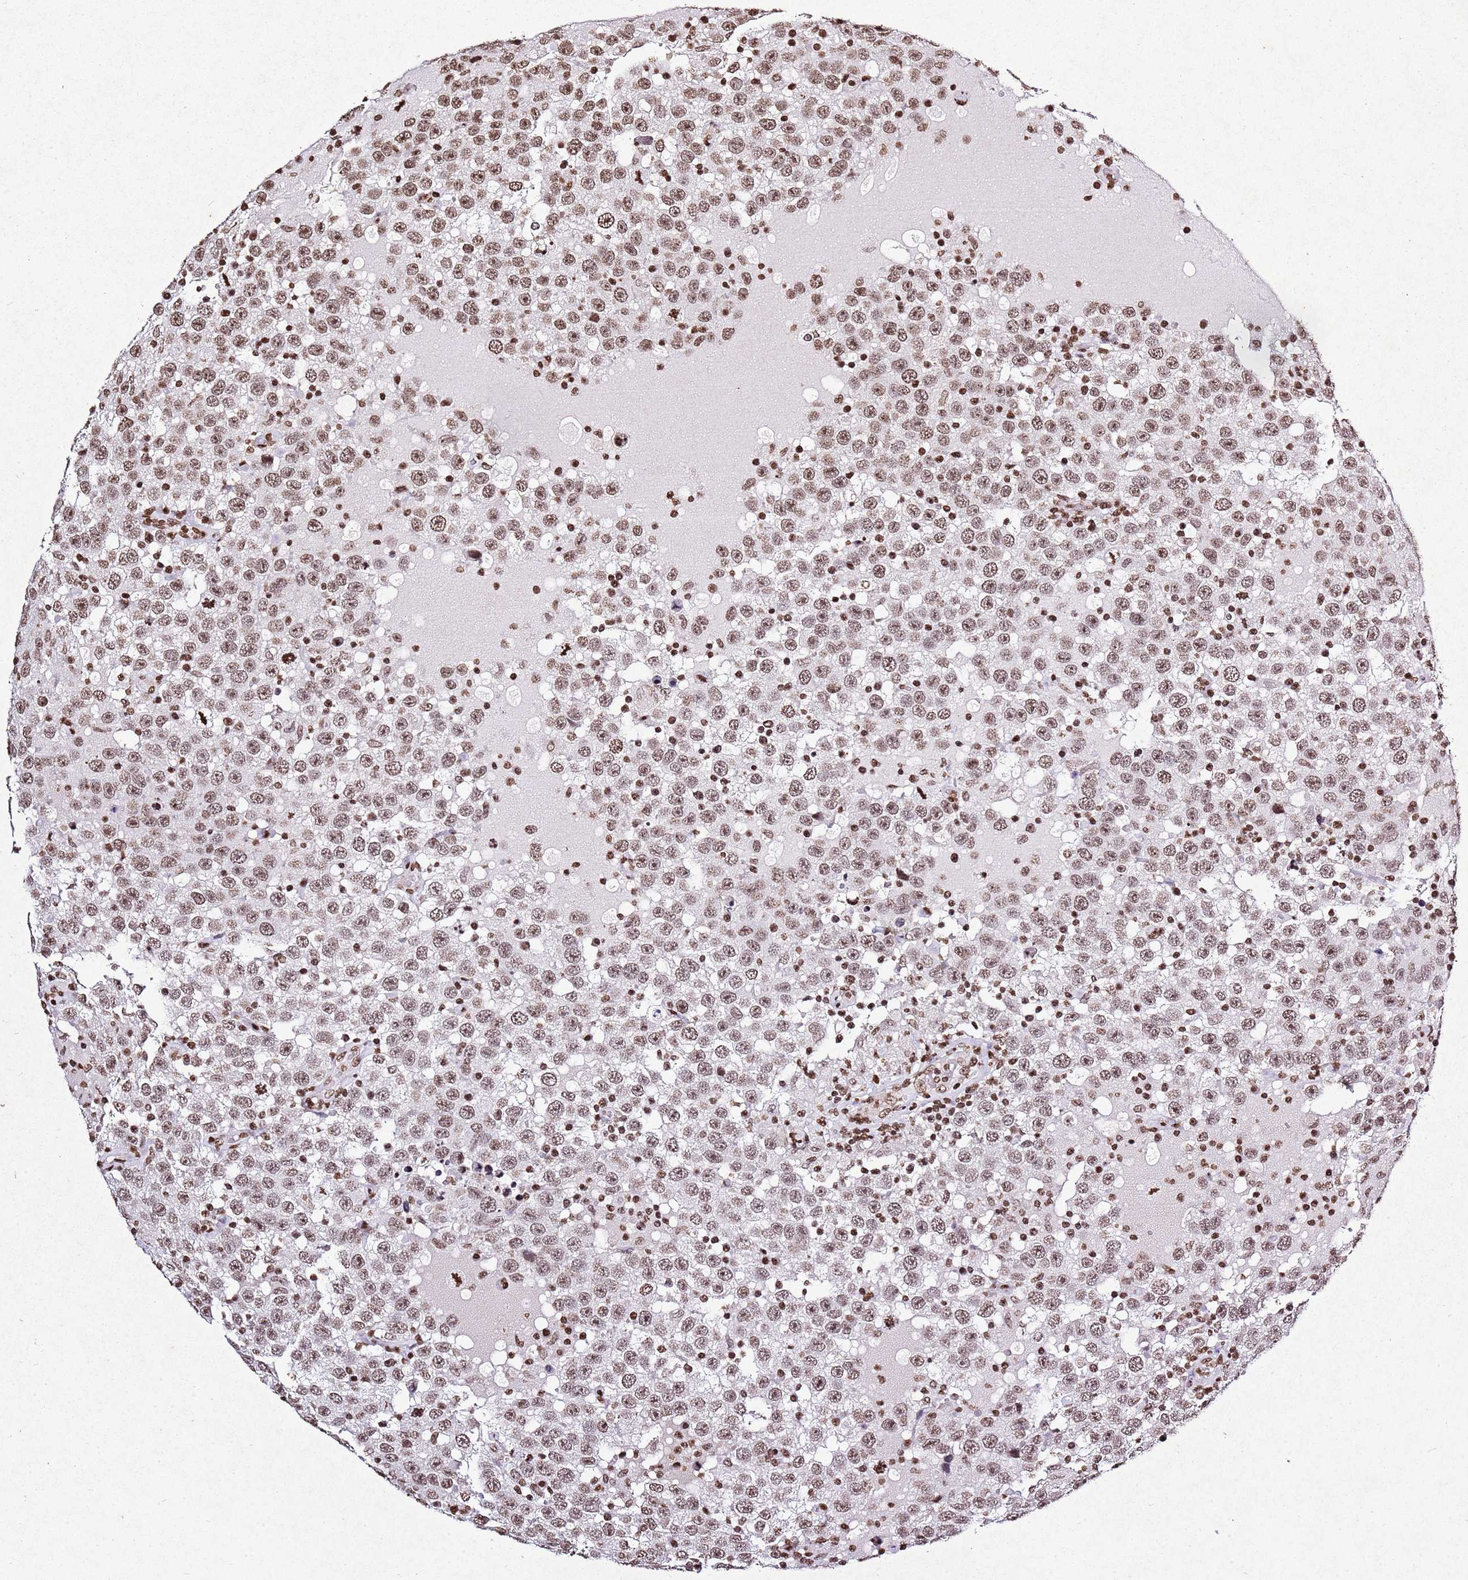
{"staining": {"intensity": "moderate", "quantity": ">75%", "location": "nuclear"}, "tissue": "testis cancer", "cell_type": "Tumor cells", "image_type": "cancer", "snomed": [{"axis": "morphology", "description": "Seminoma, NOS"}, {"axis": "topography", "description": "Testis"}], "caption": "Brown immunohistochemical staining in human testis cancer (seminoma) reveals moderate nuclear staining in about >75% of tumor cells. The staining was performed using DAB, with brown indicating positive protein expression. Nuclei are stained blue with hematoxylin.", "gene": "BMAL1", "patient": {"sex": "male", "age": 41}}